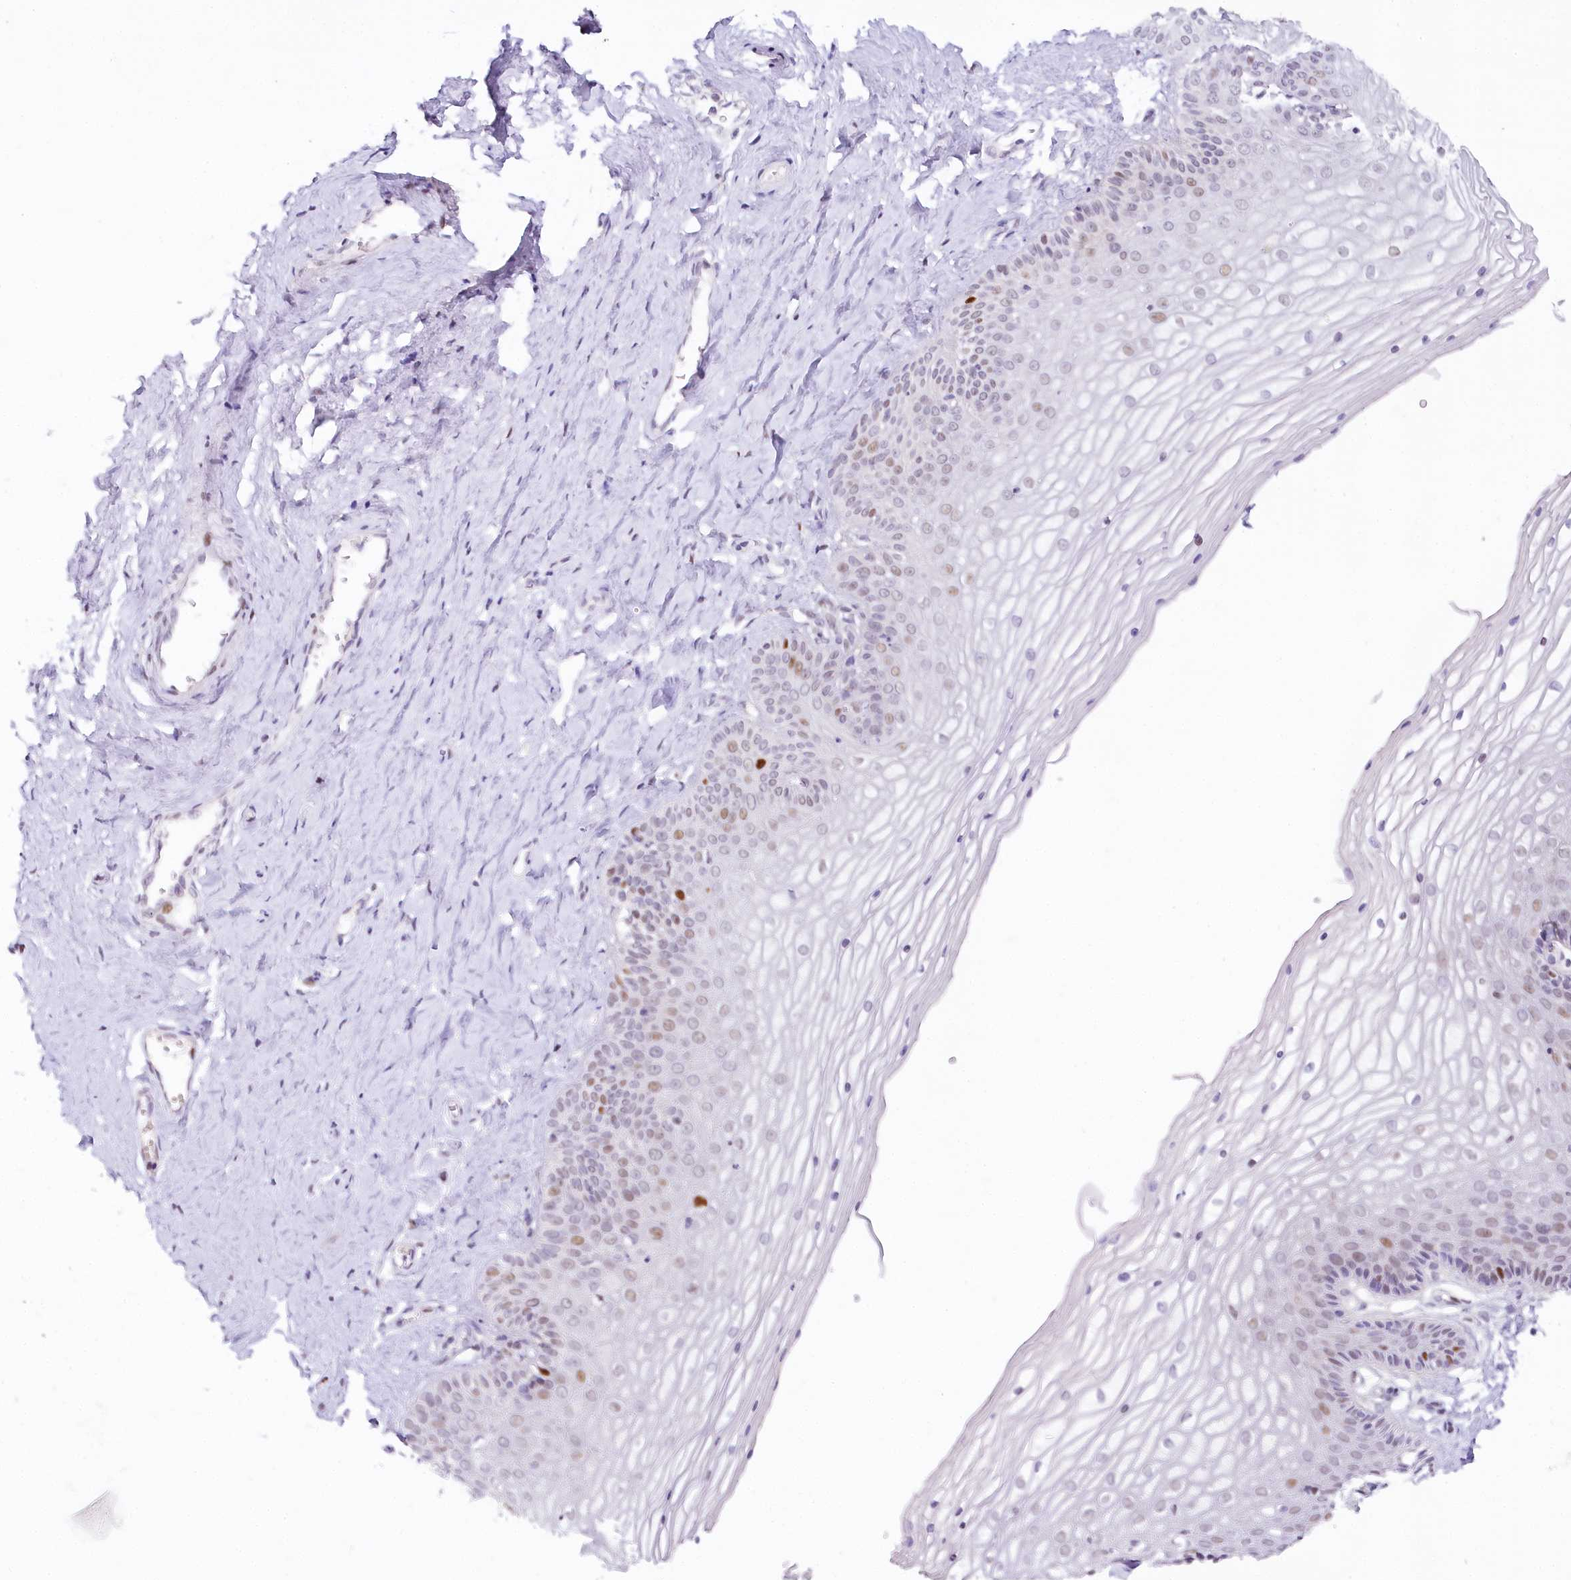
{"staining": {"intensity": "moderate", "quantity": "<25%", "location": "nuclear"}, "tissue": "vagina", "cell_type": "Squamous epithelial cells", "image_type": "normal", "snomed": [{"axis": "morphology", "description": "Normal tissue, NOS"}, {"axis": "topography", "description": "Vagina"}, {"axis": "topography", "description": "Cervix"}], "caption": "Immunohistochemical staining of normal human vagina exhibits moderate nuclear protein expression in about <25% of squamous epithelial cells. Using DAB (brown) and hematoxylin (blue) stains, captured at high magnification using brightfield microscopy.", "gene": "TP53", "patient": {"sex": "female", "age": 40}}